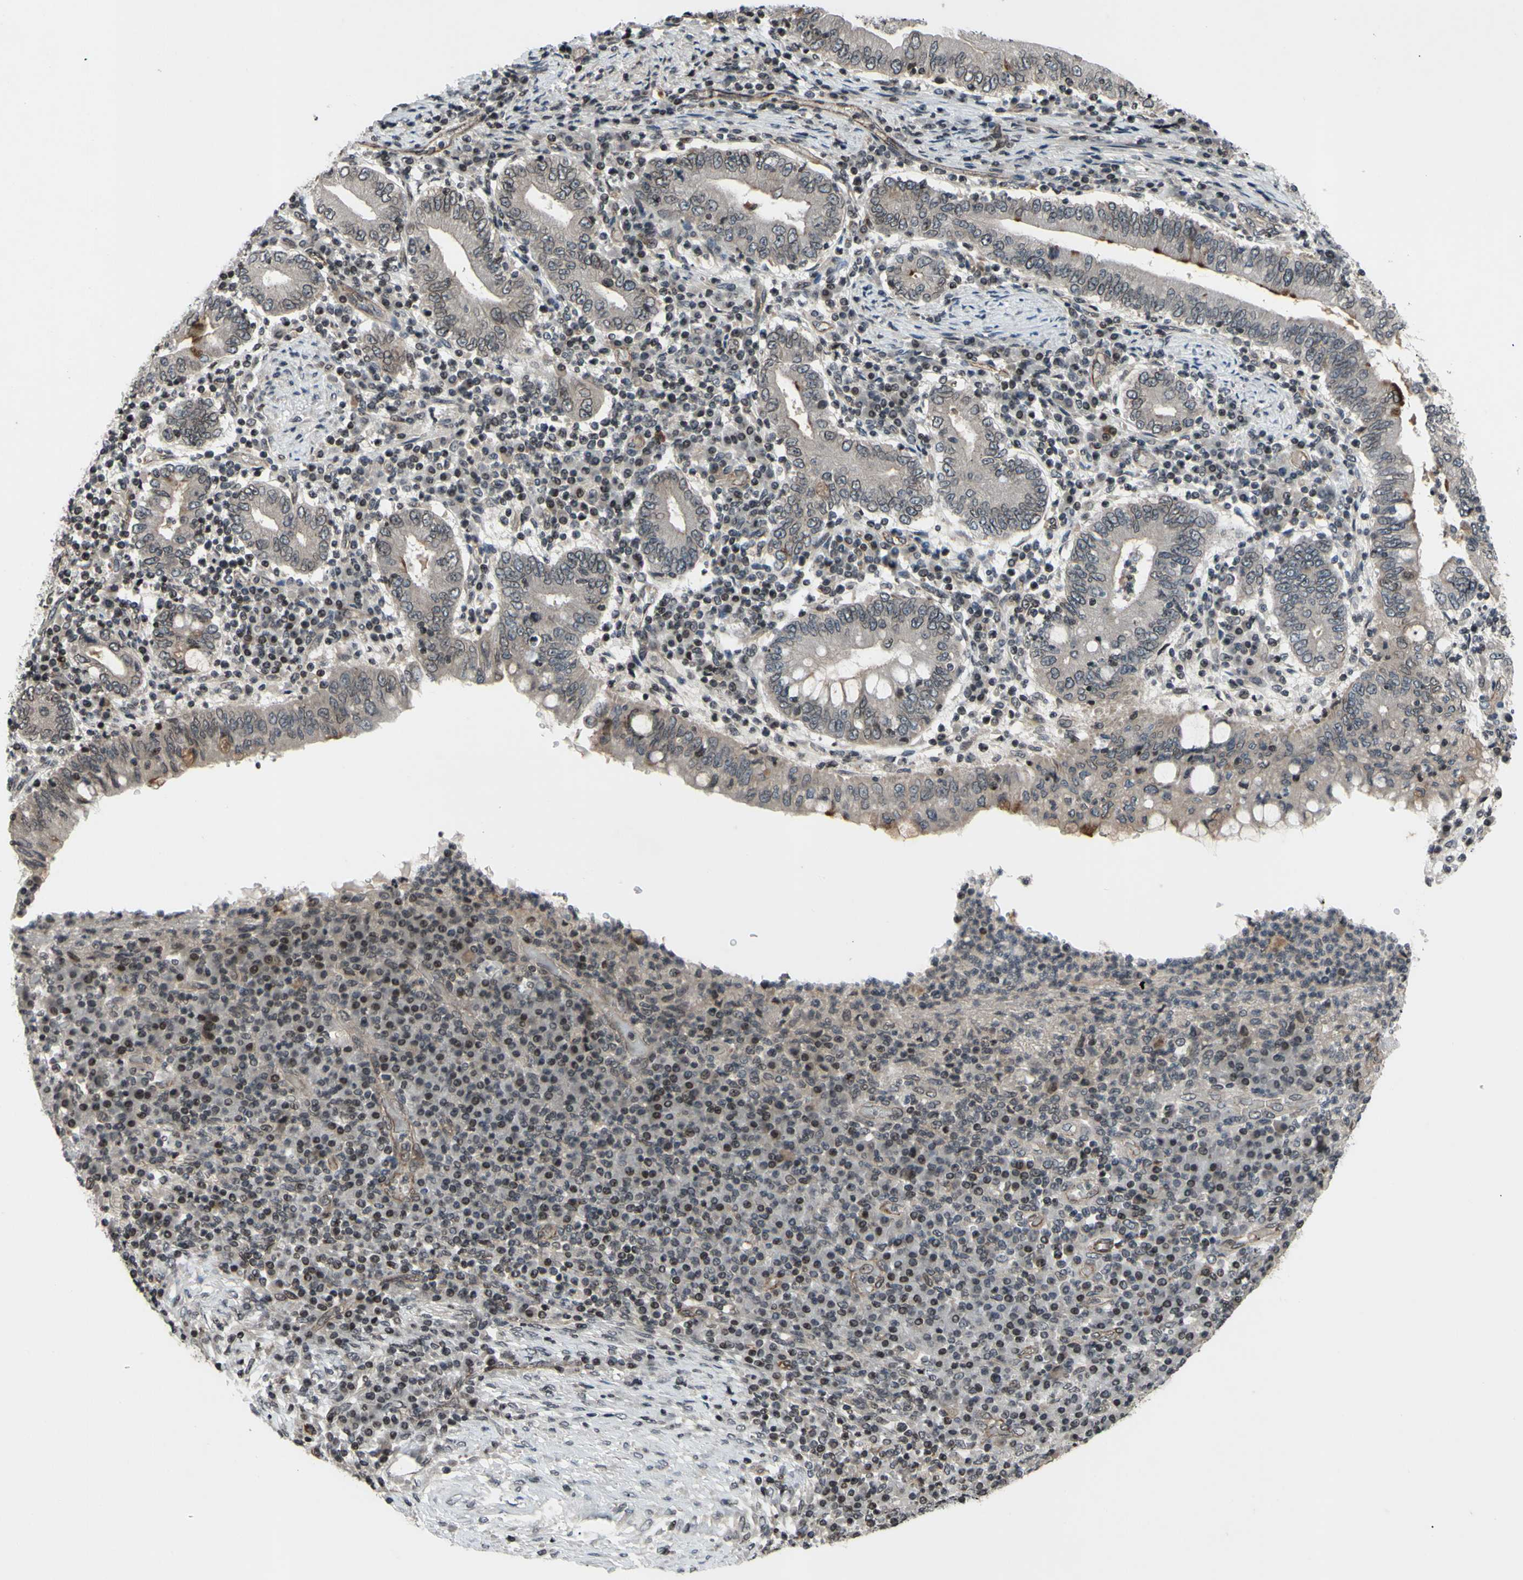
{"staining": {"intensity": "weak", "quantity": "25%-75%", "location": "cytoplasmic/membranous"}, "tissue": "stomach cancer", "cell_type": "Tumor cells", "image_type": "cancer", "snomed": [{"axis": "morphology", "description": "Normal tissue, NOS"}, {"axis": "morphology", "description": "Adenocarcinoma, NOS"}, {"axis": "topography", "description": "Esophagus"}, {"axis": "topography", "description": "Stomach, upper"}, {"axis": "topography", "description": "Peripheral nerve tissue"}], "caption": "This image exhibits IHC staining of stomach cancer, with low weak cytoplasmic/membranous expression in approximately 25%-75% of tumor cells.", "gene": "XPO1", "patient": {"sex": "male", "age": 62}}